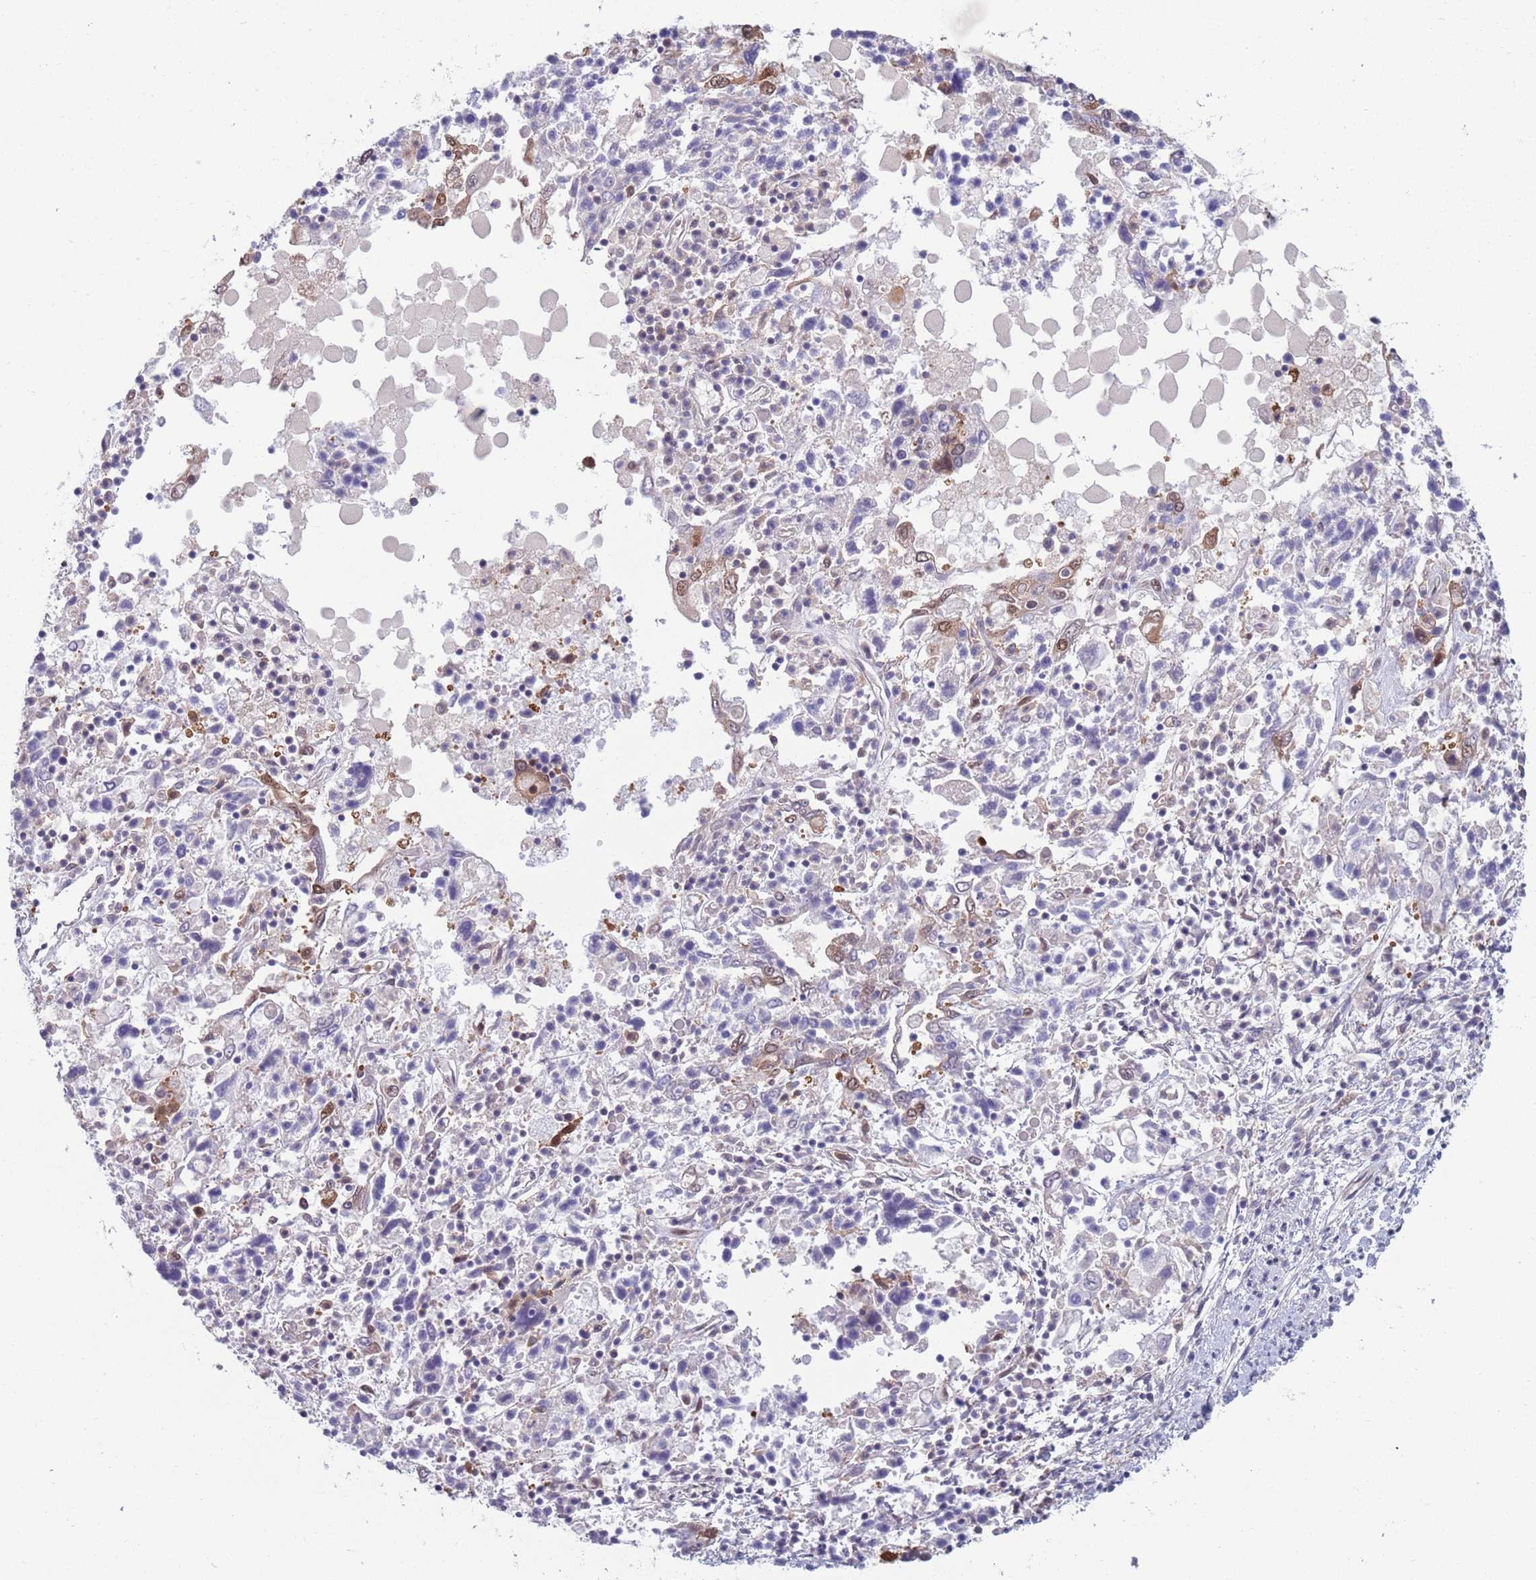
{"staining": {"intensity": "negative", "quantity": "none", "location": "none"}, "tissue": "ovarian cancer", "cell_type": "Tumor cells", "image_type": "cancer", "snomed": [{"axis": "morphology", "description": "Carcinoma, endometroid"}, {"axis": "topography", "description": "Ovary"}], "caption": "Immunohistochemistry of endometroid carcinoma (ovarian) displays no staining in tumor cells. (DAB (3,3'-diaminobenzidine) IHC, high magnification).", "gene": "CLNS1A", "patient": {"sex": "female", "age": 62}}